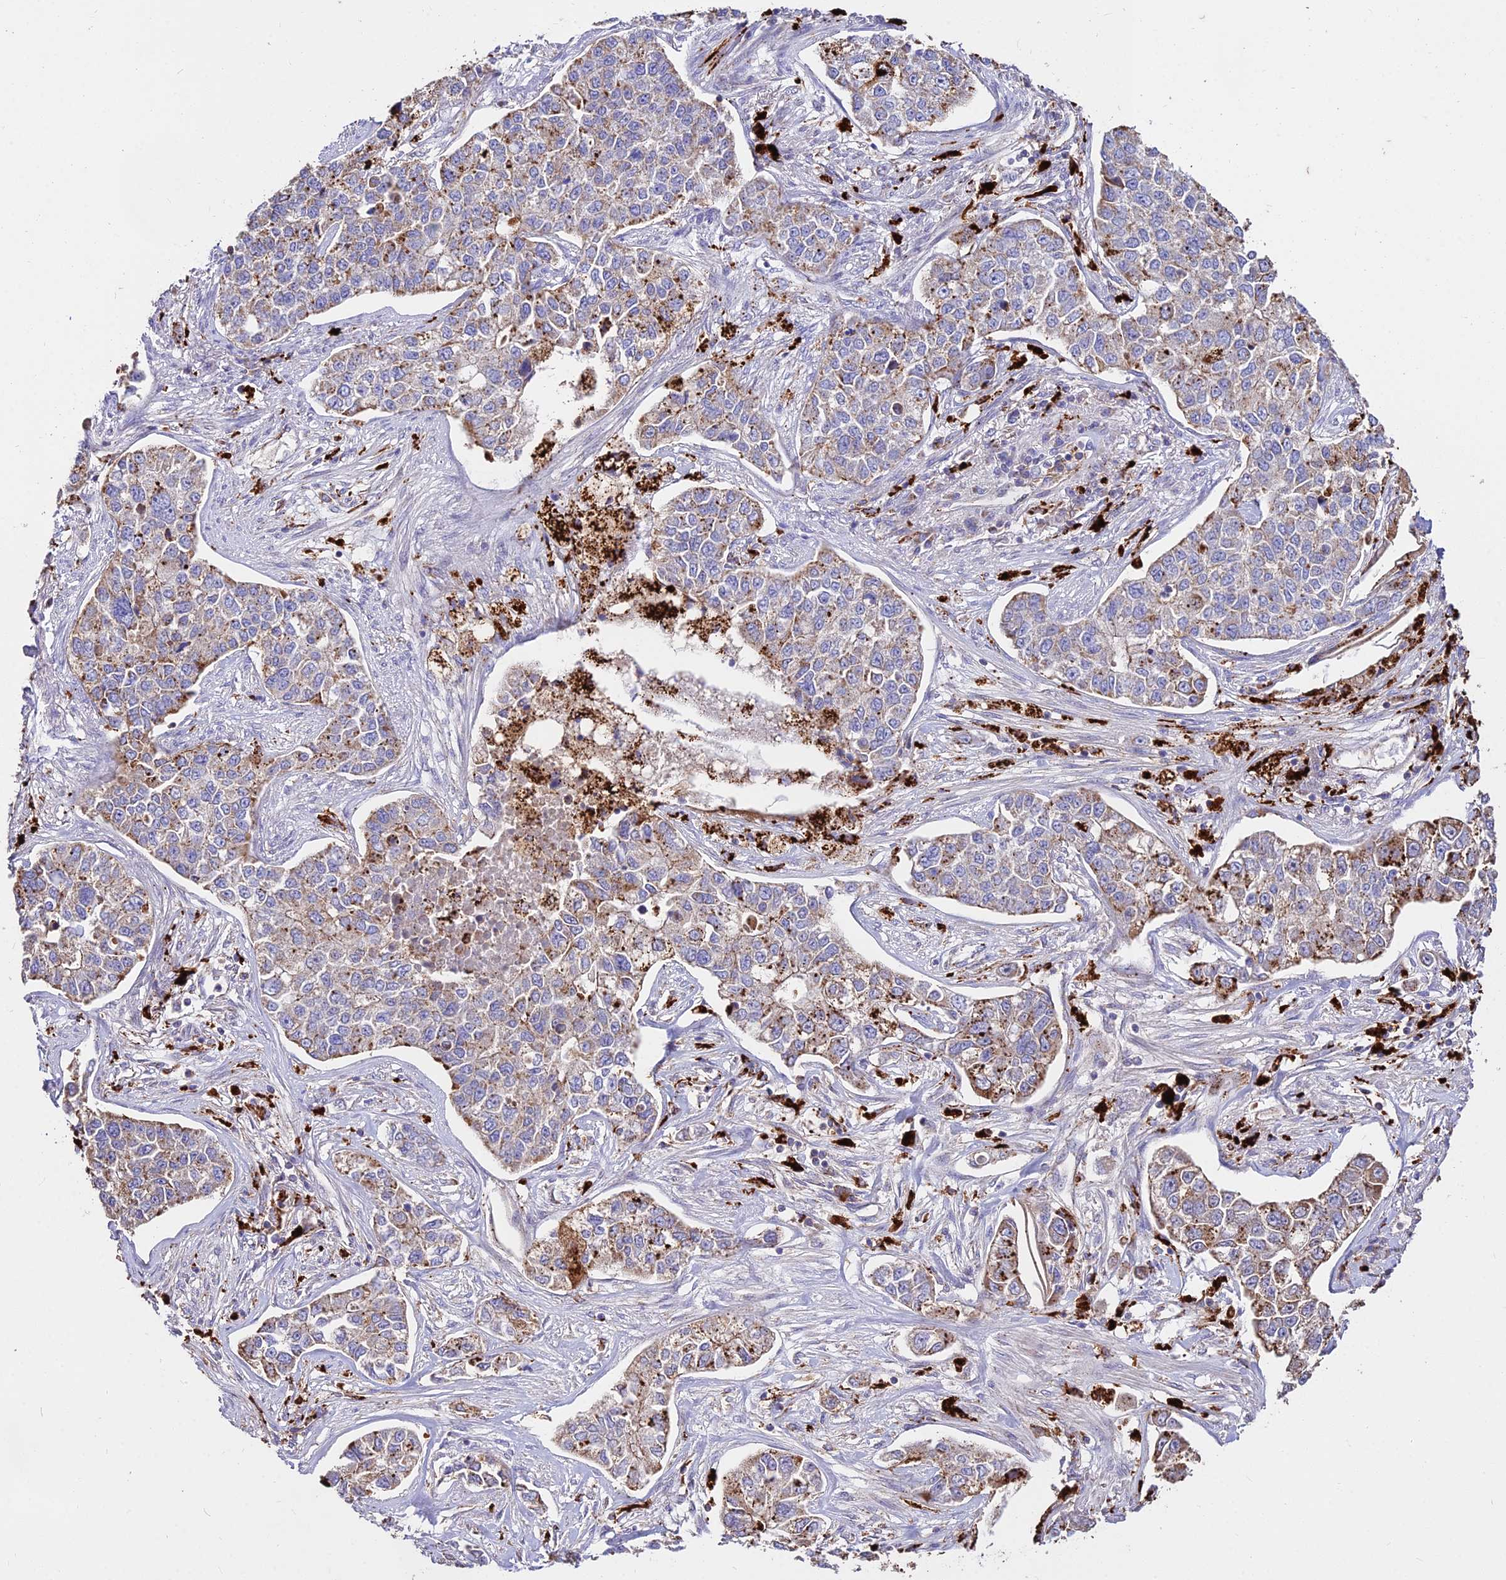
{"staining": {"intensity": "moderate", "quantity": "25%-75%", "location": "cytoplasmic/membranous"}, "tissue": "lung cancer", "cell_type": "Tumor cells", "image_type": "cancer", "snomed": [{"axis": "morphology", "description": "Adenocarcinoma, NOS"}, {"axis": "topography", "description": "Lung"}], "caption": "Human lung adenocarcinoma stained with a brown dye shows moderate cytoplasmic/membranous positive expression in about 25%-75% of tumor cells.", "gene": "PNLIPRP3", "patient": {"sex": "male", "age": 49}}